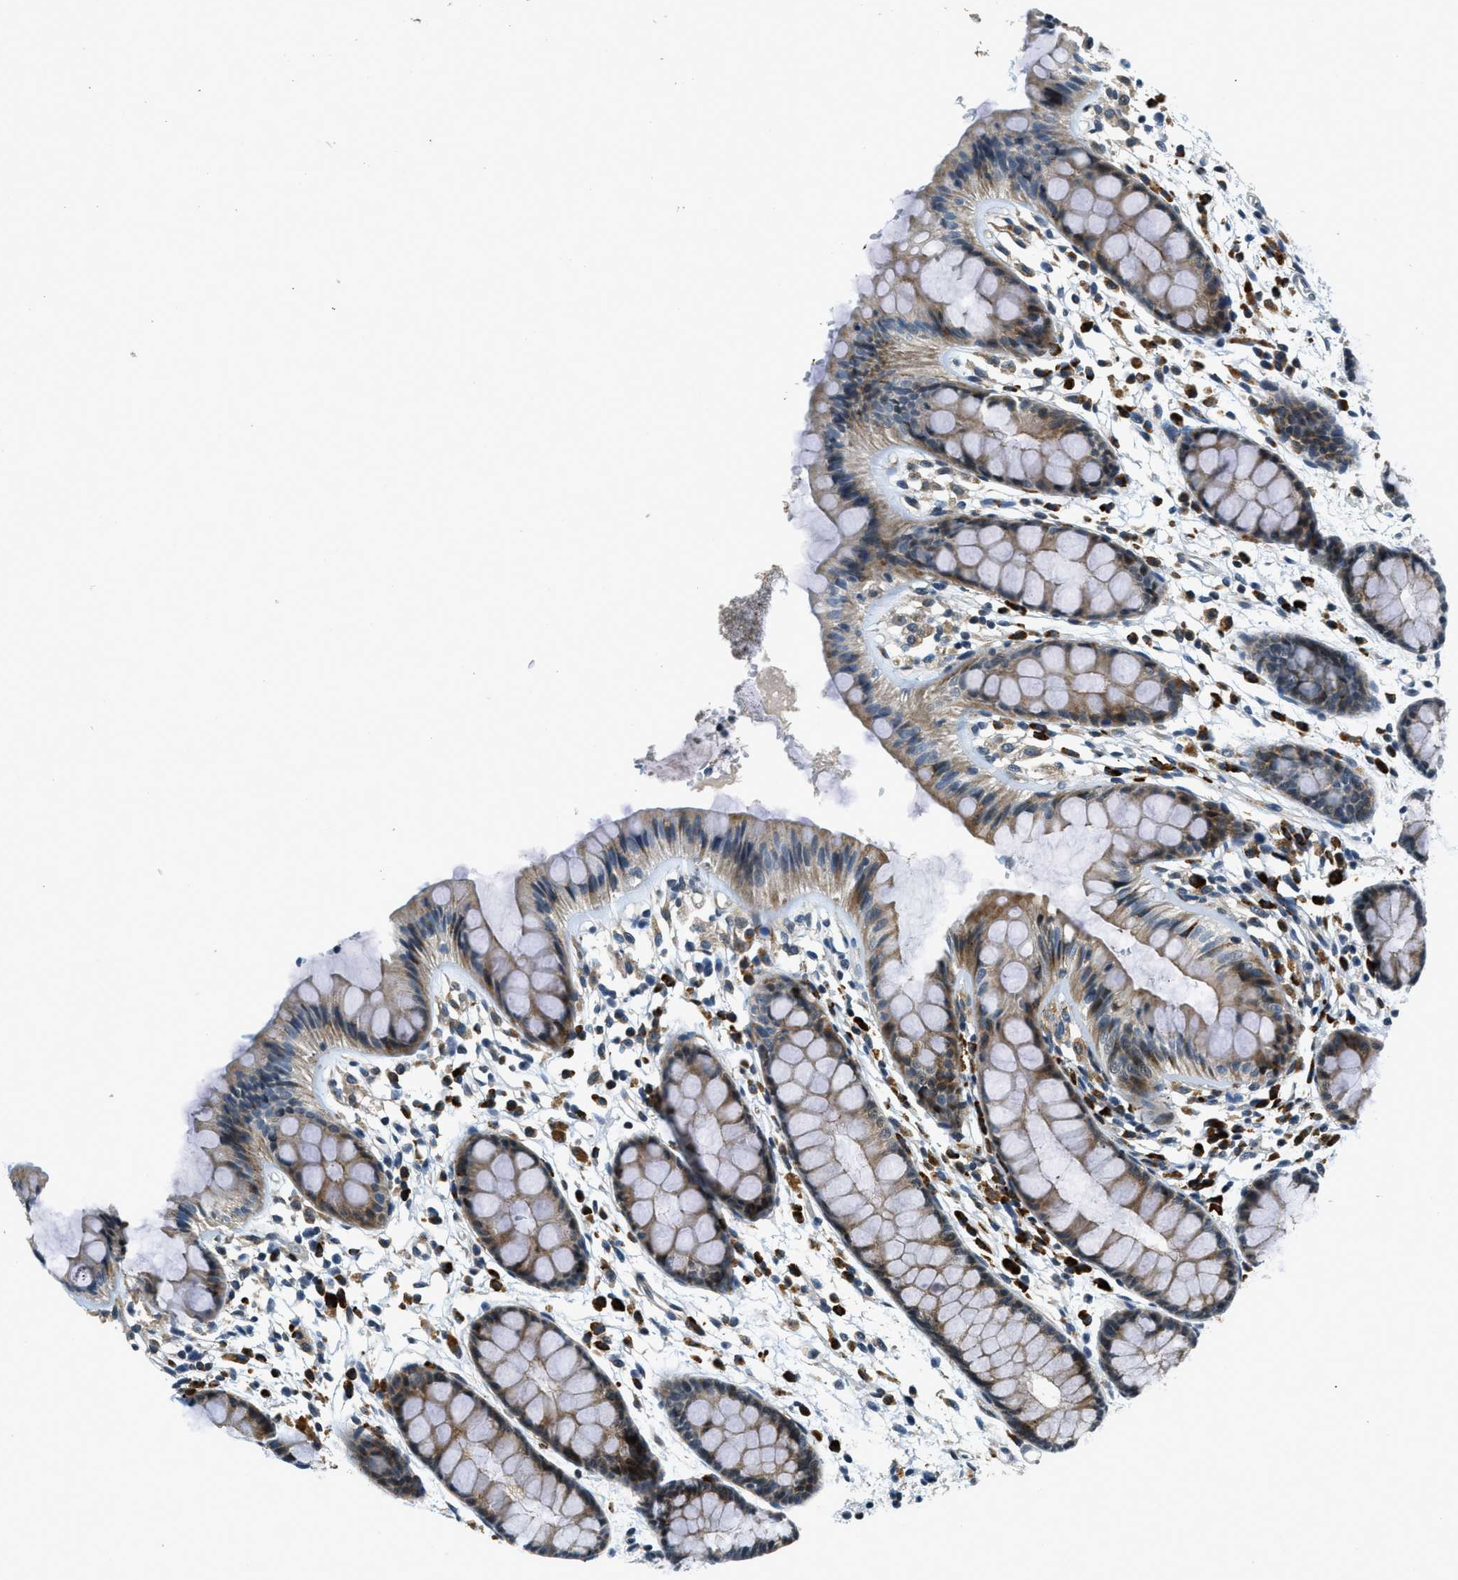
{"staining": {"intensity": "strong", "quantity": ">75%", "location": "cytoplasmic/membranous"}, "tissue": "rectum", "cell_type": "Glandular cells", "image_type": "normal", "snomed": [{"axis": "morphology", "description": "Normal tissue, NOS"}, {"axis": "topography", "description": "Rectum"}], "caption": "This micrograph displays unremarkable rectum stained with immunohistochemistry (IHC) to label a protein in brown. The cytoplasmic/membranous of glandular cells show strong positivity for the protein. Nuclei are counter-stained blue.", "gene": "HERC2", "patient": {"sex": "female", "age": 66}}